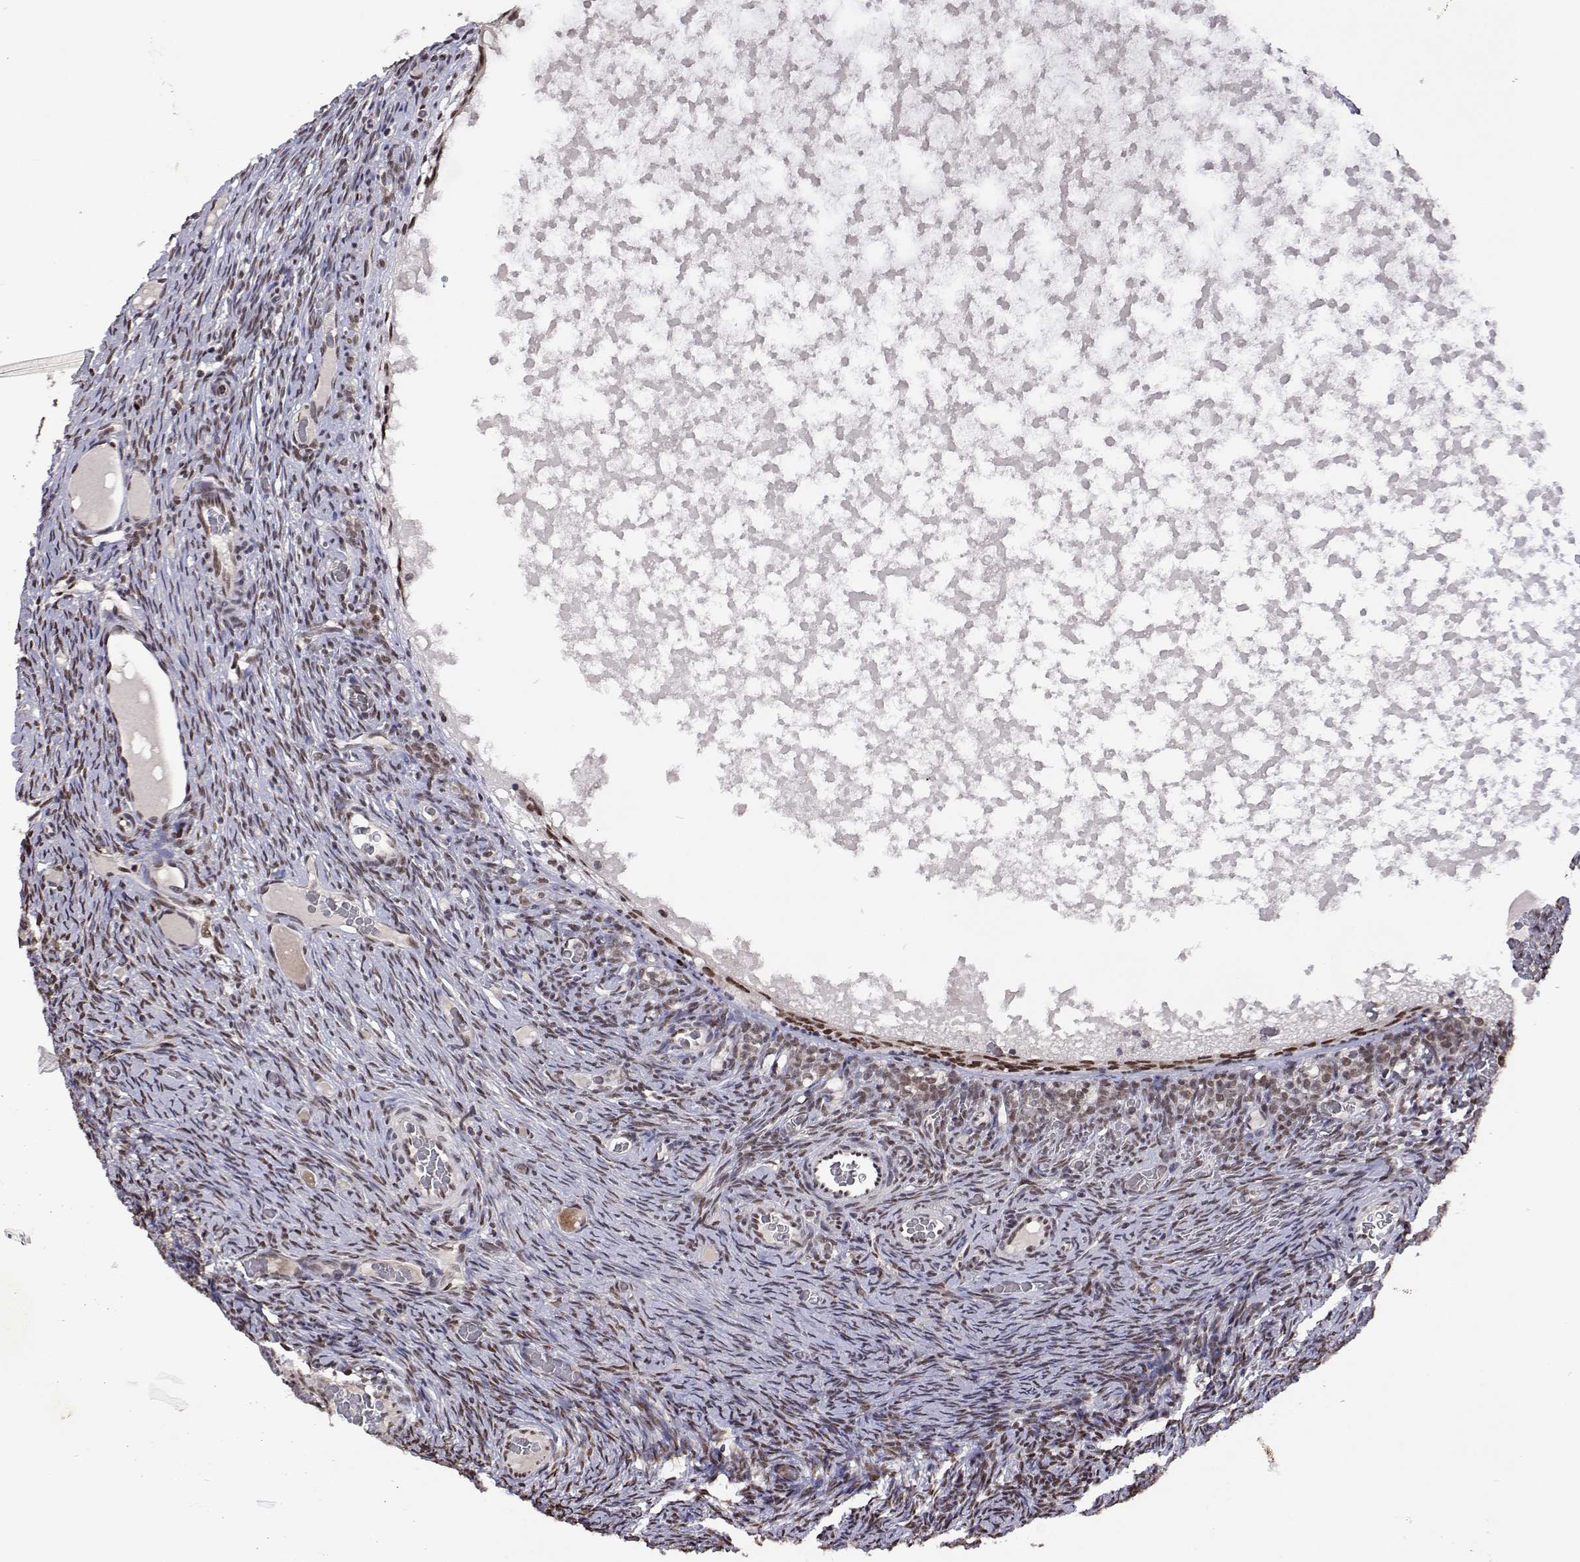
{"staining": {"intensity": "moderate", "quantity": ">75%", "location": "nuclear"}, "tissue": "ovary", "cell_type": "Ovarian stroma cells", "image_type": "normal", "snomed": [{"axis": "morphology", "description": "Normal tissue, NOS"}, {"axis": "topography", "description": "Ovary"}], "caption": "This is a photomicrograph of immunohistochemistry staining of normal ovary, which shows moderate expression in the nuclear of ovarian stroma cells.", "gene": "HNRNPA0", "patient": {"sex": "female", "age": 34}}